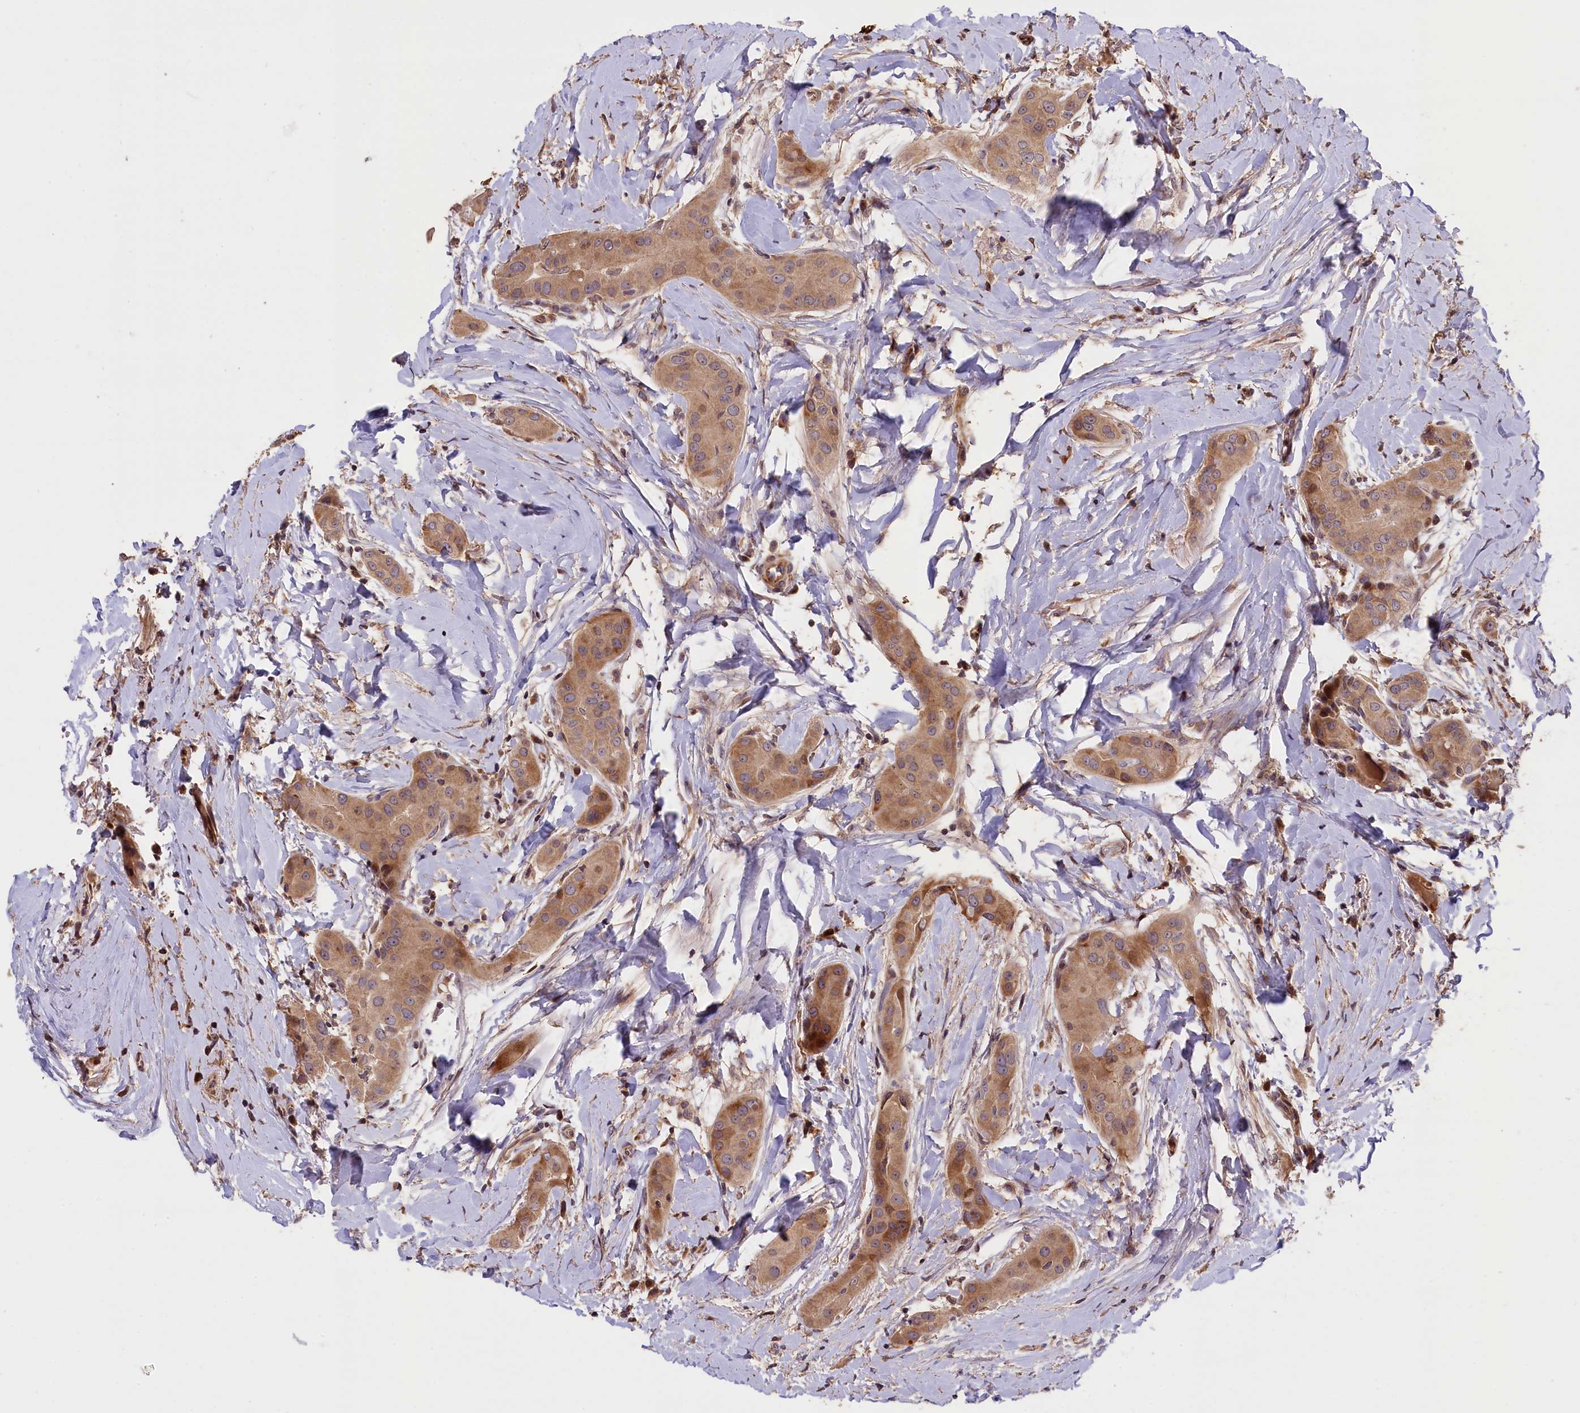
{"staining": {"intensity": "moderate", "quantity": ">75%", "location": "cytoplasmic/membranous"}, "tissue": "thyroid cancer", "cell_type": "Tumor cells", "image_type": "cancer", "snomed": [{"axis": "morphology", "description": "Papillary adenocarcinoma, NOS"}, {"axis": "topography", "description": "Thyroid gland"}], "caption": "The photomicrograph shows immunohistochemical staining of thyroid cancer (papillary adenocarcinoma). There is moderate cytoplasmic/membranous expression is appreciated in approximately >75% of tumor cells. Immunohistochemistry (ihc) stains the protein of interest in brown and the nuclei are stained blue.", "gene": "DNAJB9", "patient": {"sex": "male", "age": 33}}